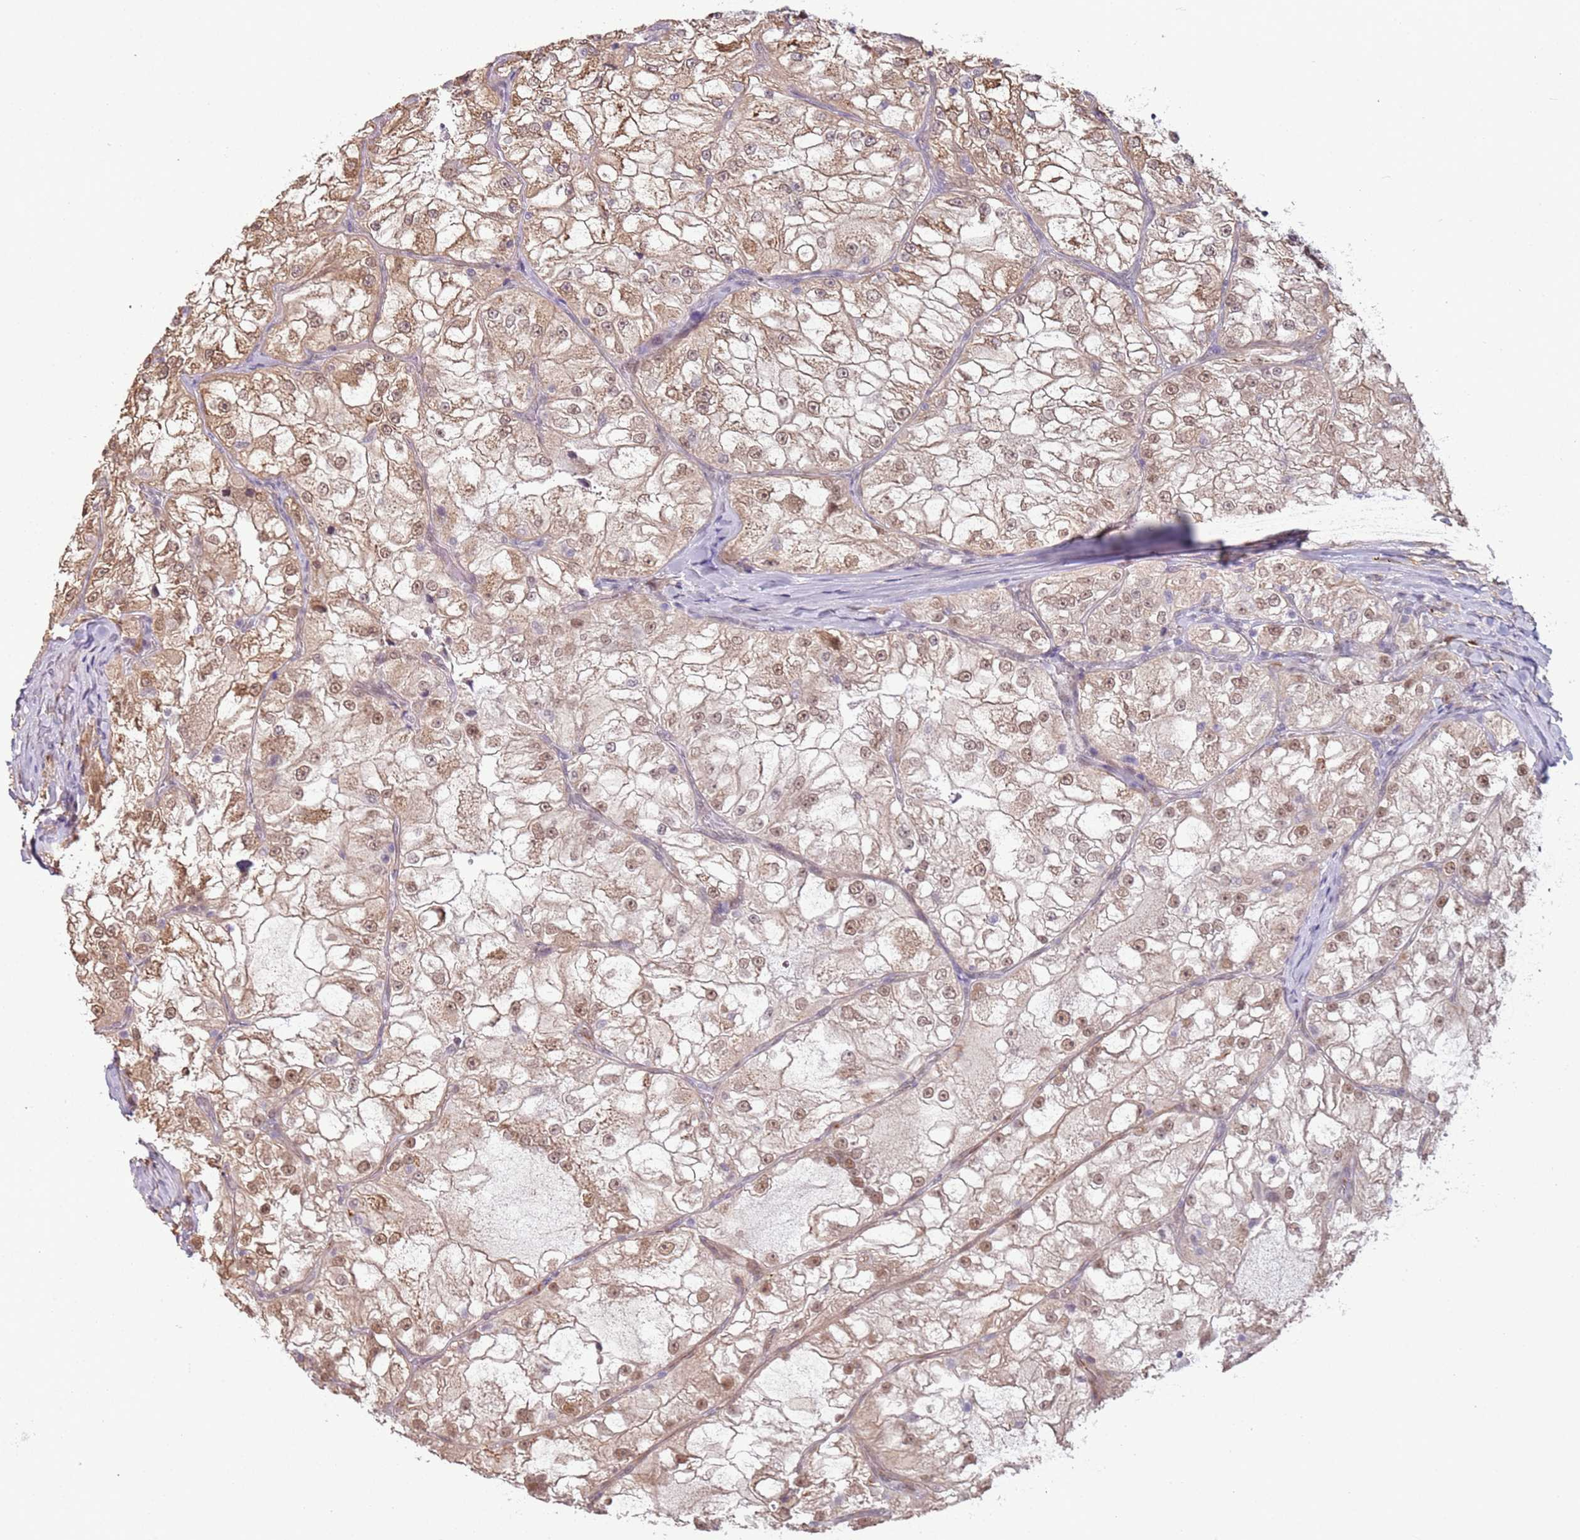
{"staining": {"intensity": "moderate", "quantity": "25%-75%", "location": "nuclear"}, "tissue": "renal cancer", "cell_type": "Tumor cells", "image_type": "cancer", "snomed": [{"axis": "morphology", "description": "Adenocarcinoma, NOS"}, {"axis": "topography", "description": "Kidney"}], "caption": "Human adenocarcinoma (renal) stained for a protein (brown) demonstrates moderate nuclear positive positivity in about 25%-75% of tumor cells.", "gene": "POLR3H", "patient": {"sex": "female", "age": 72}}